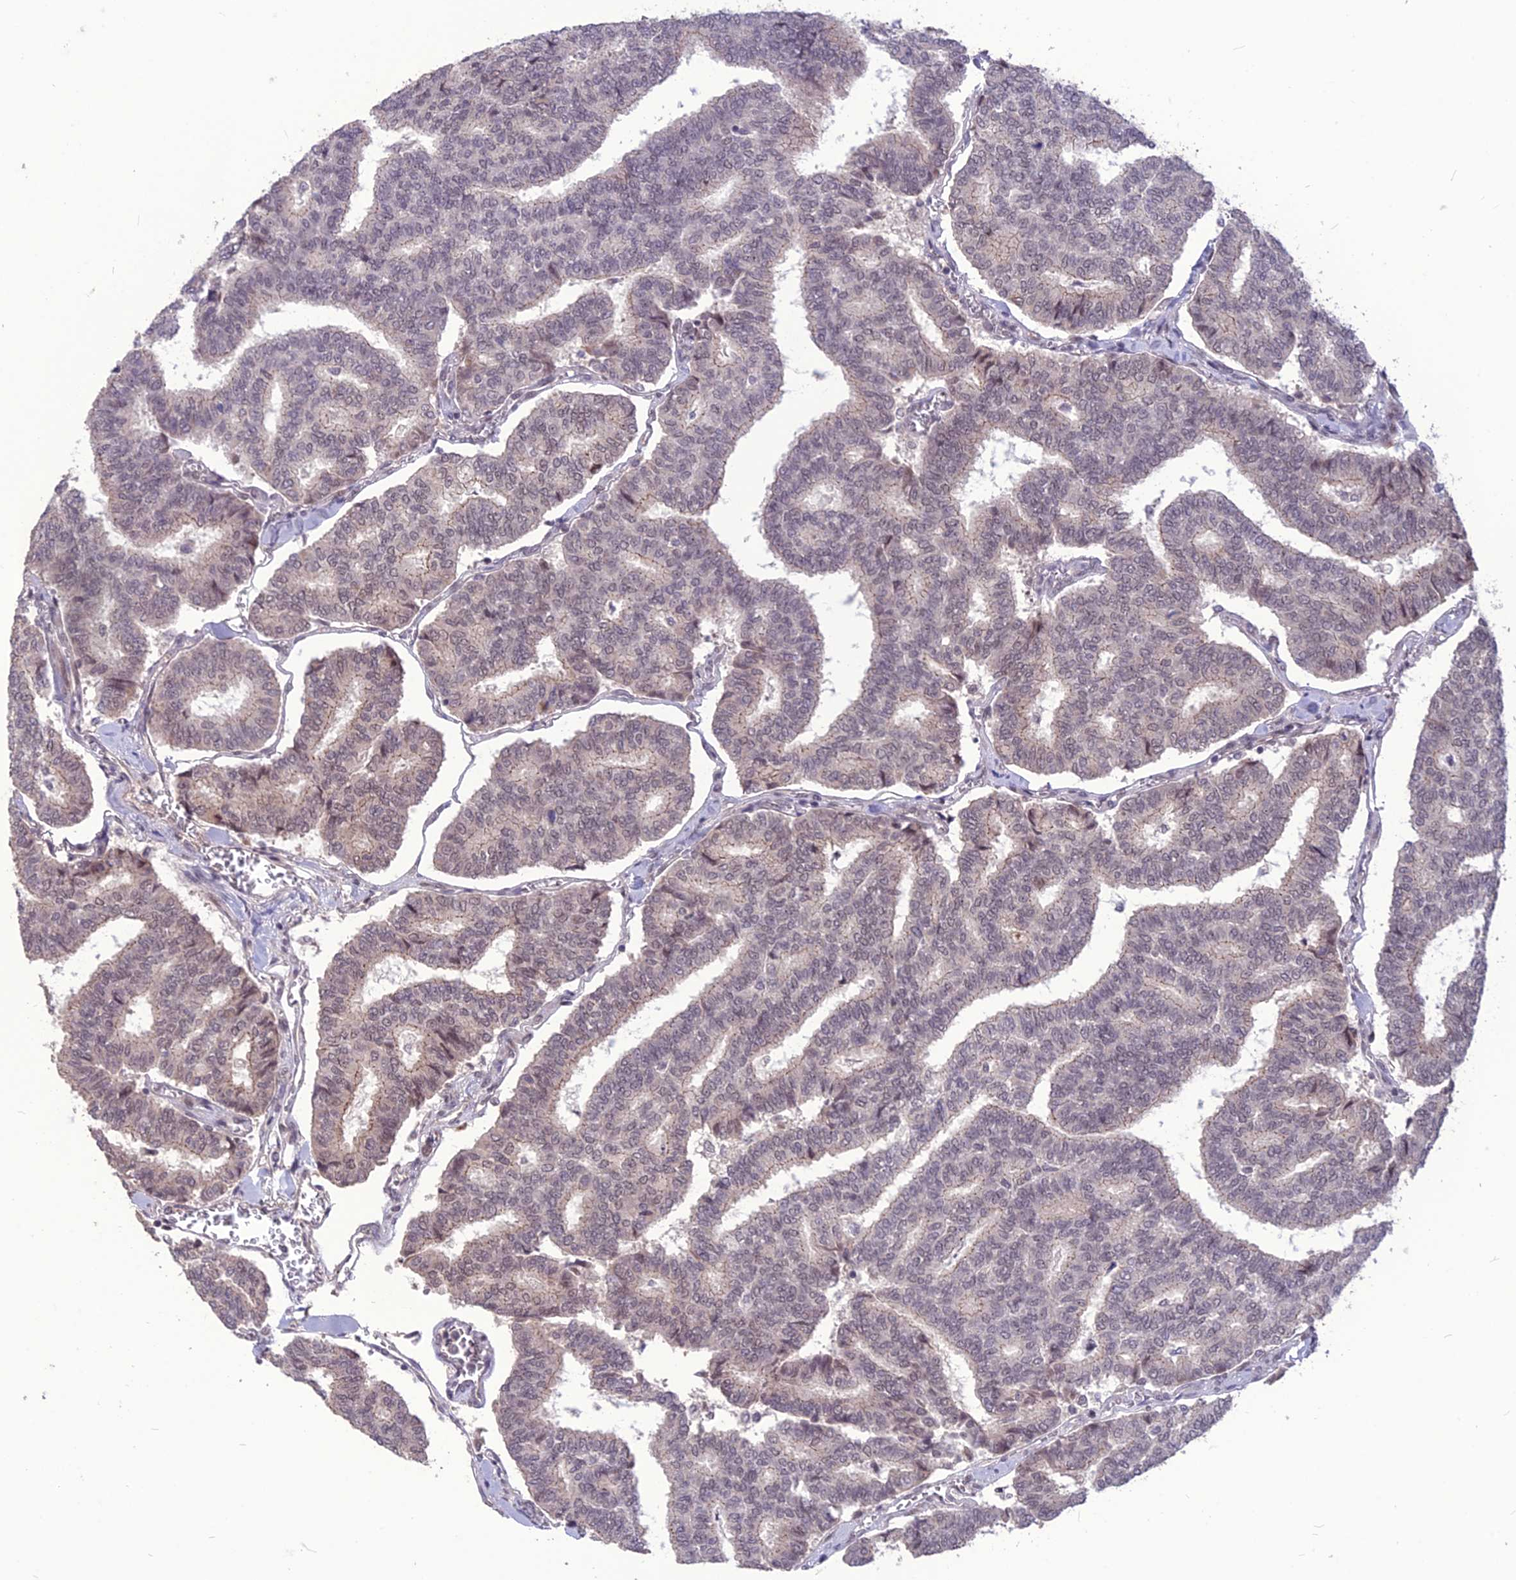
{"staining": {"intensity": "weak", "quantity": "25%-75%", "location": "nuclear"}, "tissue": "thyroid cancer", "cell_type": "Tumor cells", "image_type": "cancer", "snomed": [{"axis": "morphology", "description": "Papillary adenocarcinoma, NOS"}, {"axis": "topography", "description": "Thyroid gland"}], "caption": "Immunohistochemistry of papillary adenocarcinoma (thyroid) displays low levels of weak nuclear expression in approximately 25%-75% of tumor cells.", "gene": "DIS3", "patient": {"sex": "female", "age": 35}}